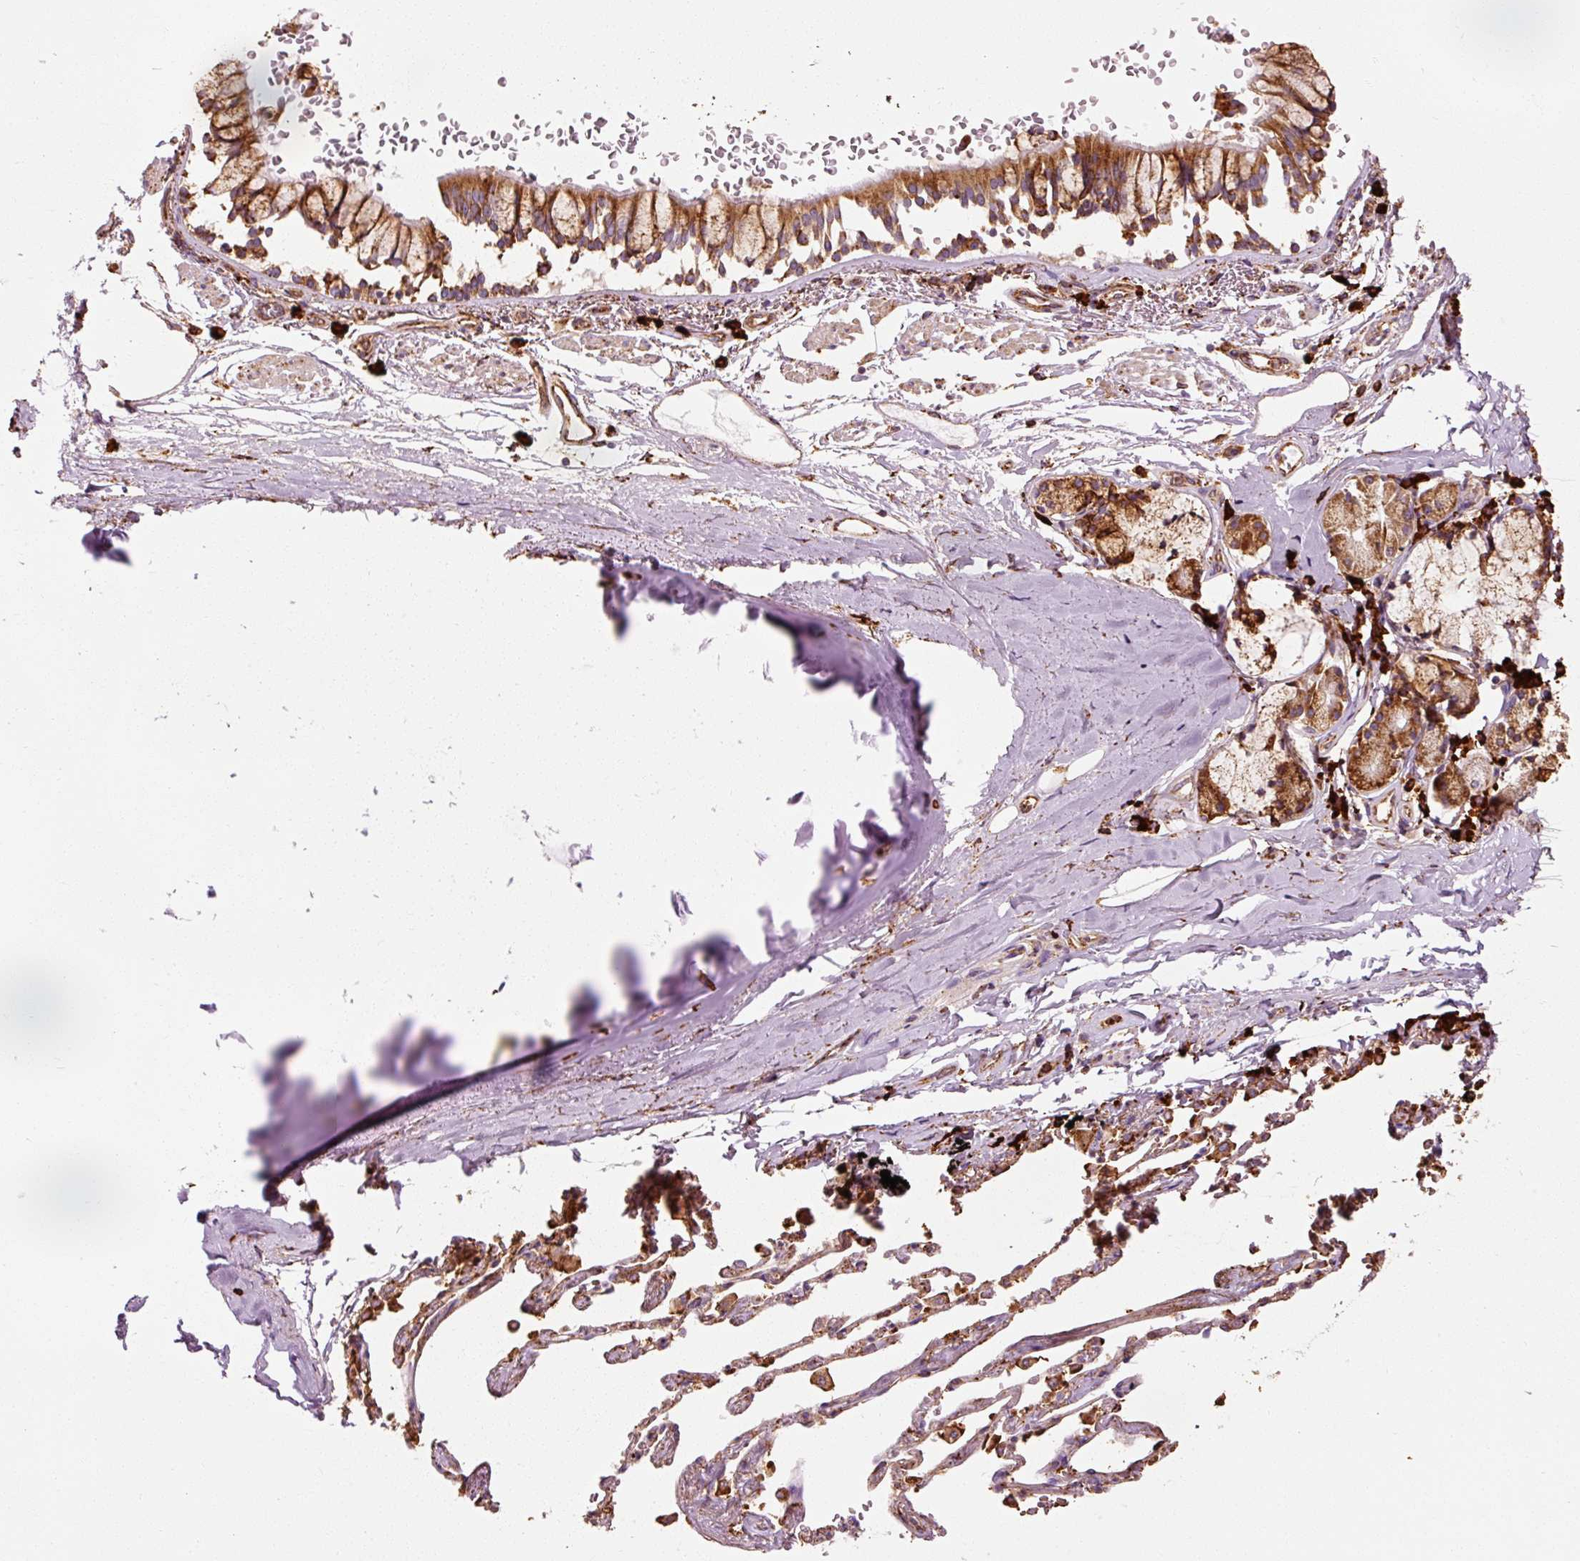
{"staining": {"intensity": "strong", "quantity": ">75%", "location": "cytoplasmic/membranous"}, "tissue": "bronchus", "cell_type": "Respiratory epithelial cells", "image_type": "normal", "snomed": [{"axis": "morphology", "description": "Normal tissue, NOS"}, {"axis": "topography", "description": "Bronchus"}], "caption": "IHC staining of unremarkable bronchus, which demonstrates high levels of strong cytoplasmic/membranous expression in approximately >75% of respiratory epithelial cells indicating strong cytoplasmic/membranous protein staining. The staining was performed using DAB (brown) for protein detection and nuclei were counterstained in hematoxylin (blue).", "gene": "ENSG00000256500", "patient": {"sex": "male", "age": 70}}